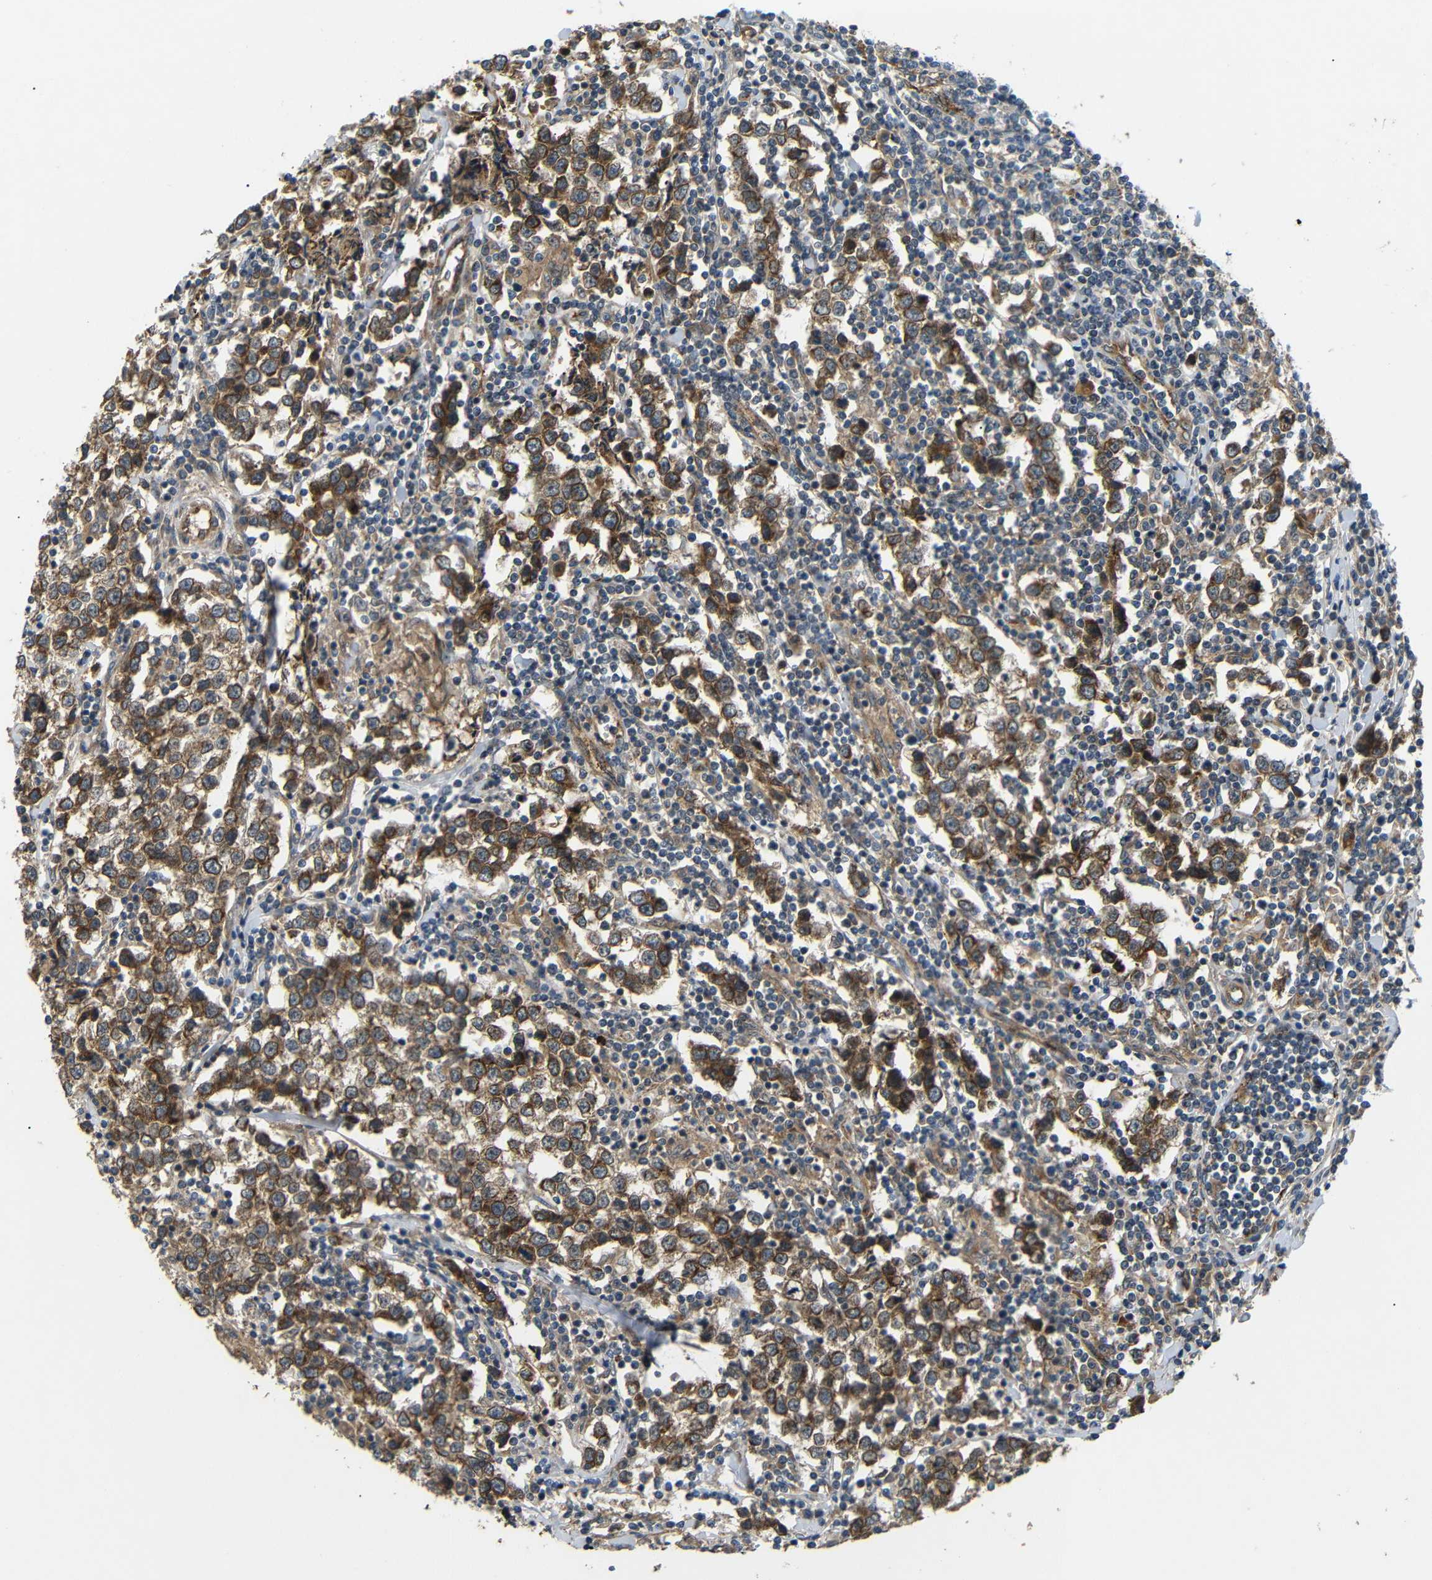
{"staining": {"intensity": "strong", "quantity": ">75%", "location": "cytoplasmic/membranous"}, "tissue": "testis cancer", "cell_type": "Tumor cells", "image_type": "cancer", "snomed": [{"axis": "morphology", "description": "Seminoma, NOS"}, {"axis": "morphology", "description": "Carcinoma, Embryonal, NOS"}, {"axis": "topography", "description": "Testis"}], "caption": "The histopathology image shows staining of embryonal carcinoma (testis), revealing strong cytoplasmic/membranous protein staining (brown color) within tumor cells. The staining was performed using DAB (3,3'-diaminobenzidine), with brown indicating positive protein expression. Nuclei are stained blue with hematoxylin.", "gene": "ATP7A", "patient": {"sex": "male", "age": 36}}